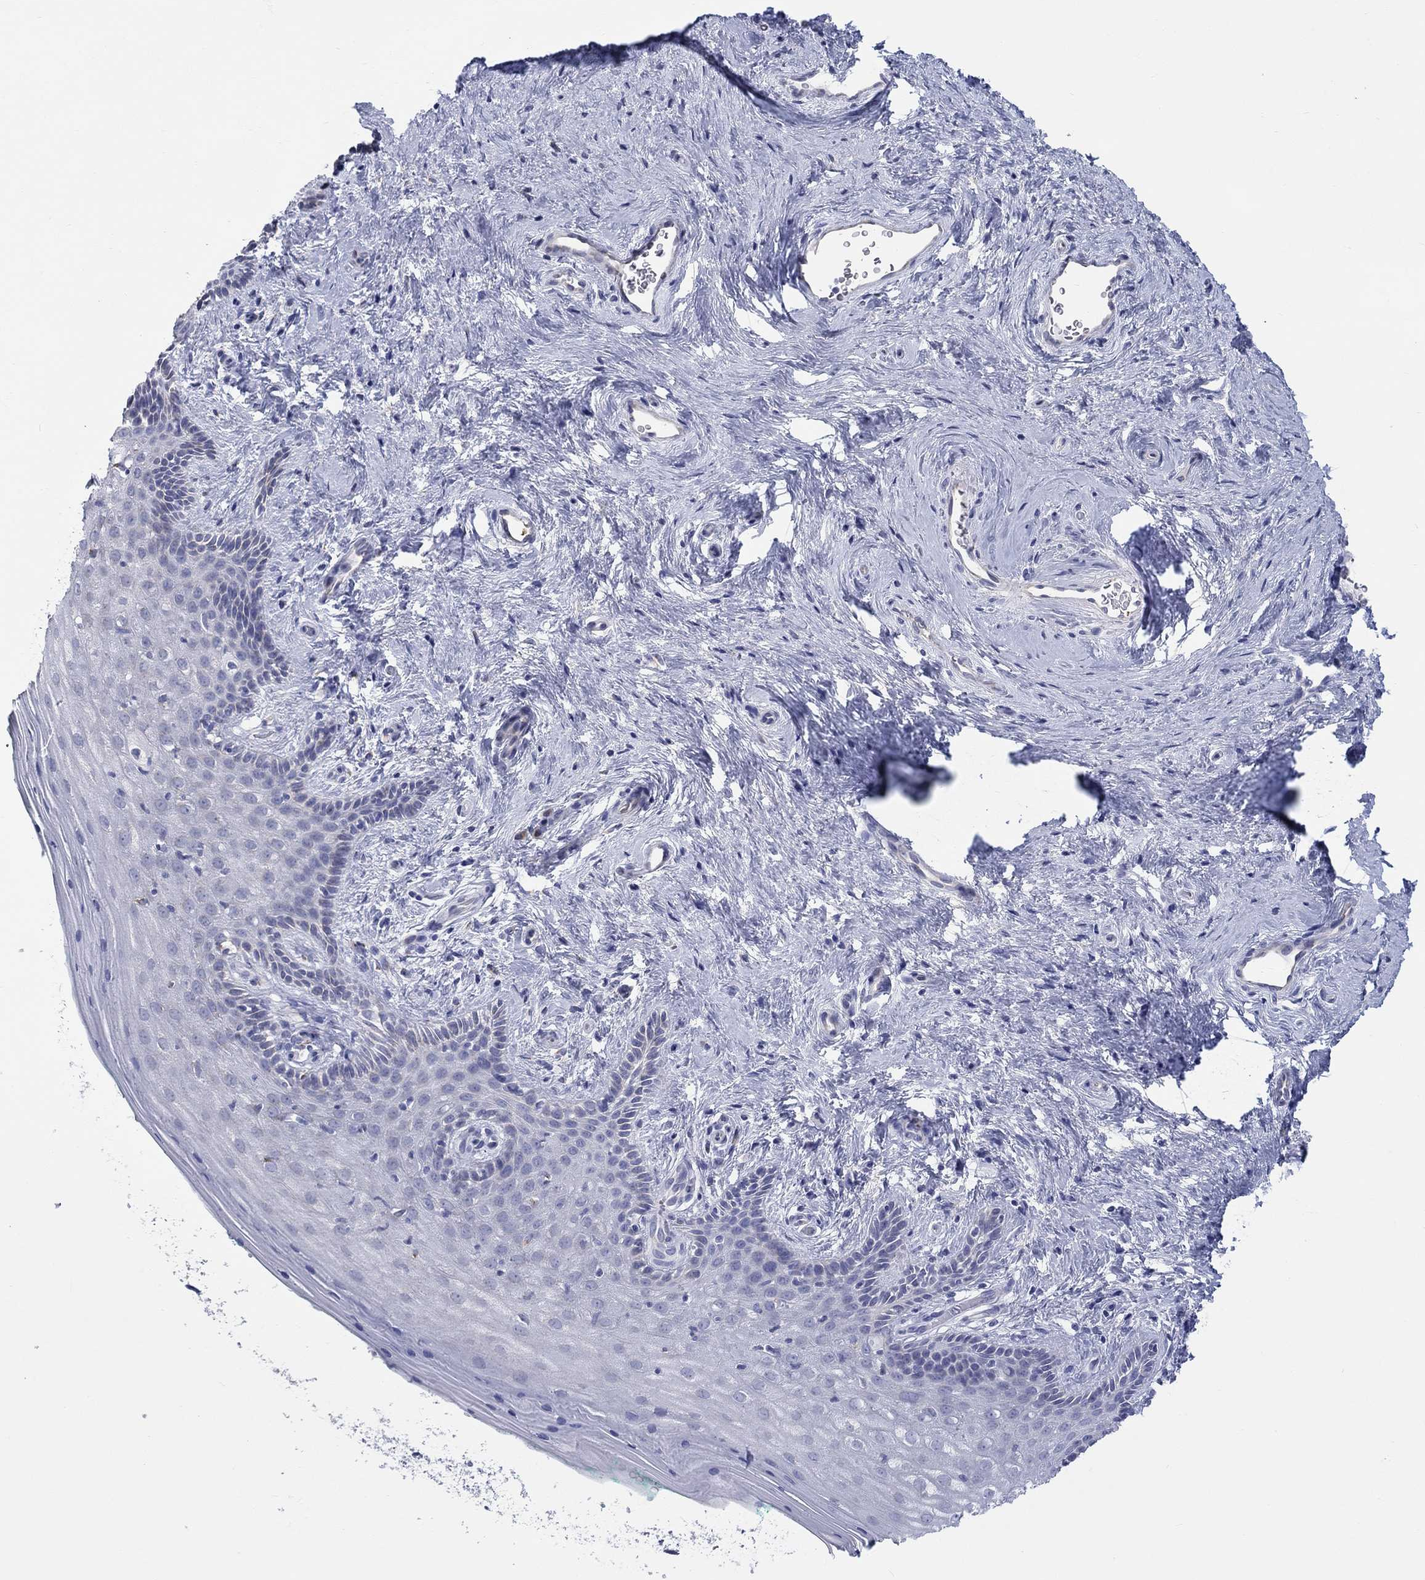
{"staining": {"intensity": "negative", "quantity": "none", "location": "none"}, "tissue": "vagina", "cell_type": "Squamous epithelial cells", "image_type": "normal", "snomed": [{"axis": "morphology", "description": "Normal tissue, NOS"}, {"axis": "topography", "description": "Vagina"}], "caption": "Protein analysis of normal vagina exhibits no significant expression in squamous epithelial cells. The staining is performed using DAB brown chromogen with nuclei counter-stained in using hematoxylin.", "gene": "LRRC4C", "patient": {"sex": "female", "age": 45}}